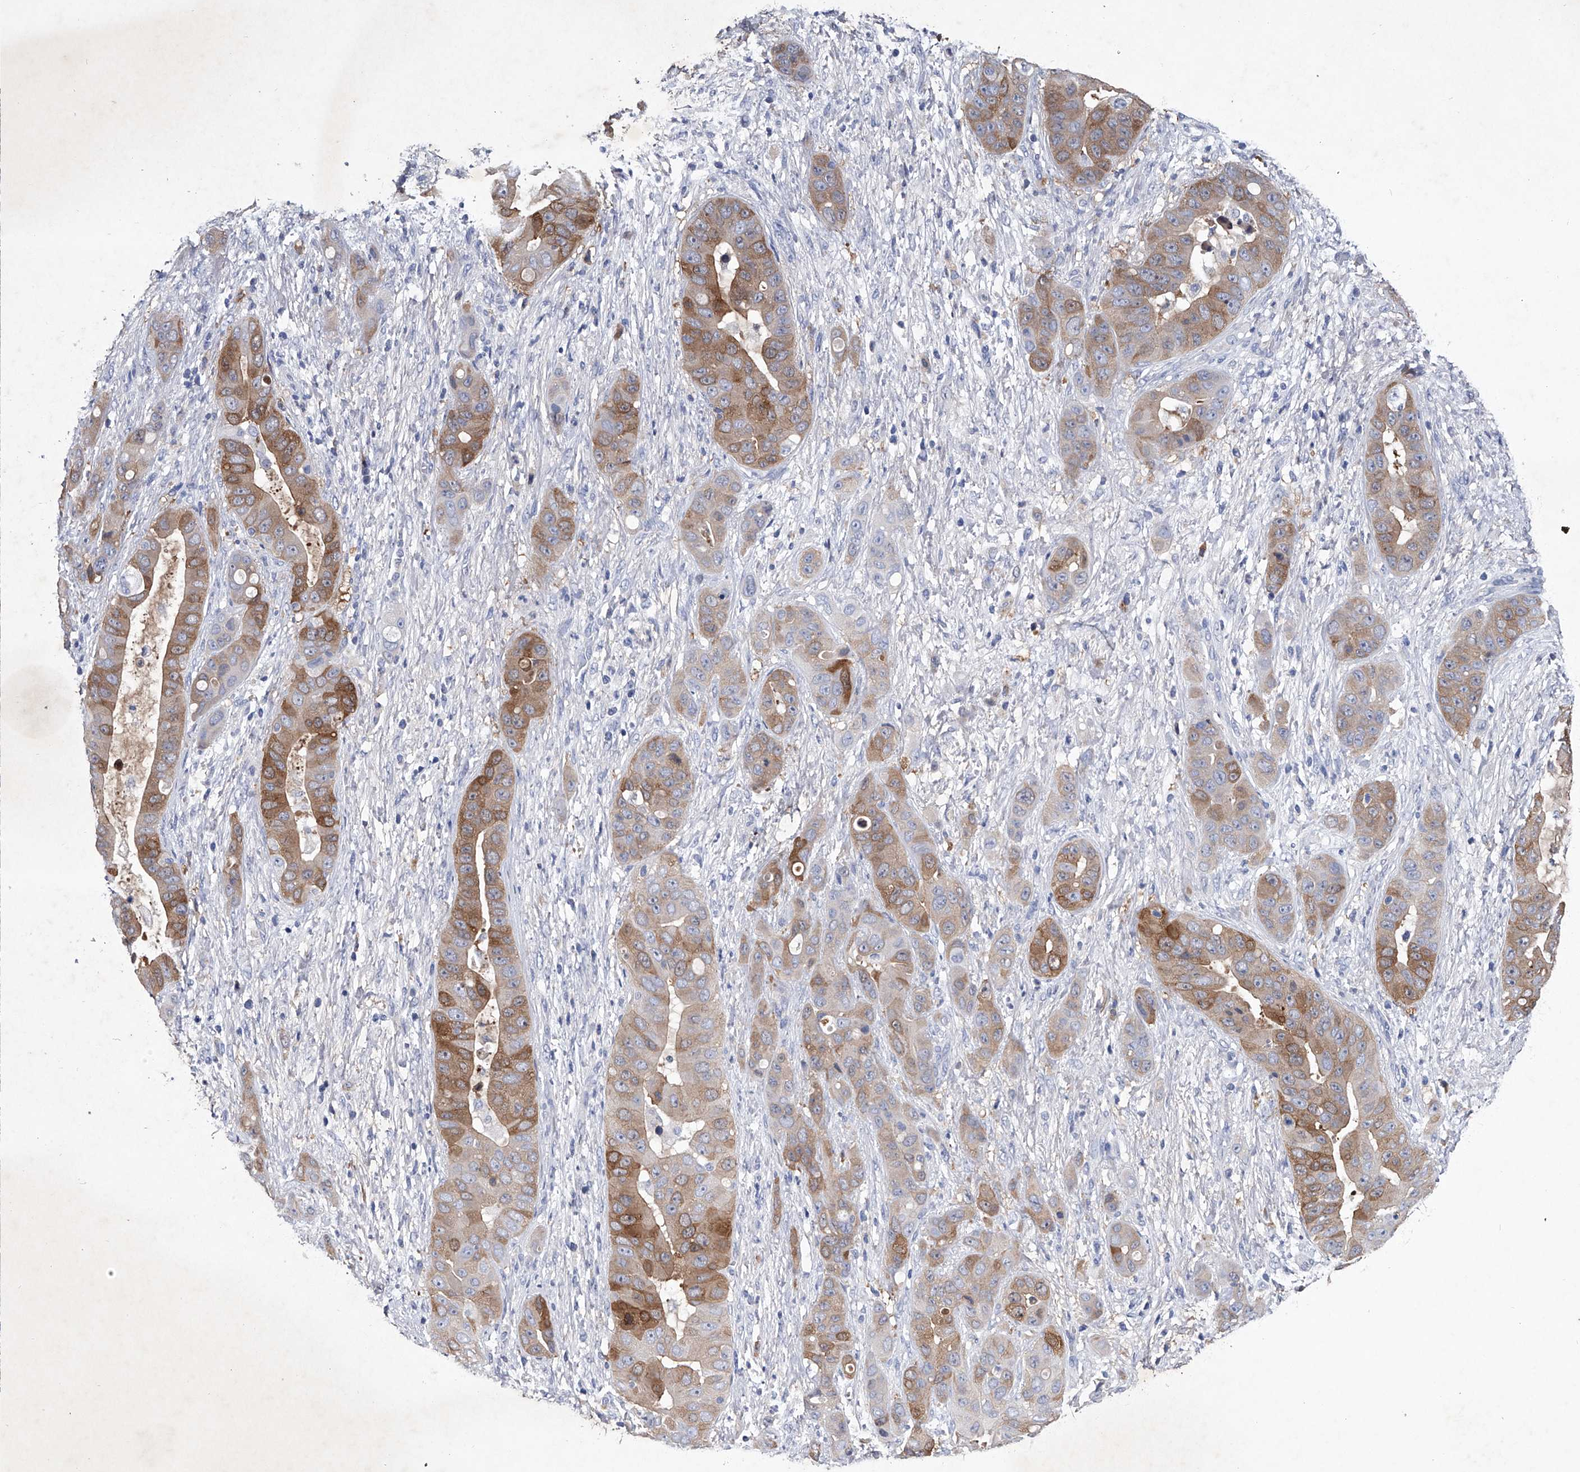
{"staining": {"intensity": "moderate", "quantity": "25%-75%", "location": "cytoplasmic/membranous"}, "tissue": "liver cancer", "cell_type": "Tumor cells", "image_type": "cancer", "snomed": [{"axis": "morphology", "description": "Cholangiocarcinoma"}, {"axis": "topography", "description": "Liver"}], "caption": "There is medium levels of moderate cytoplasmic/membranous staining in tumor cells of cholangiocarcinoma (liver), as demonstrated by immunohistochemical staining (brown color).", "gene": "ASNS", "patient": {"sex": "female", "age": 52}}